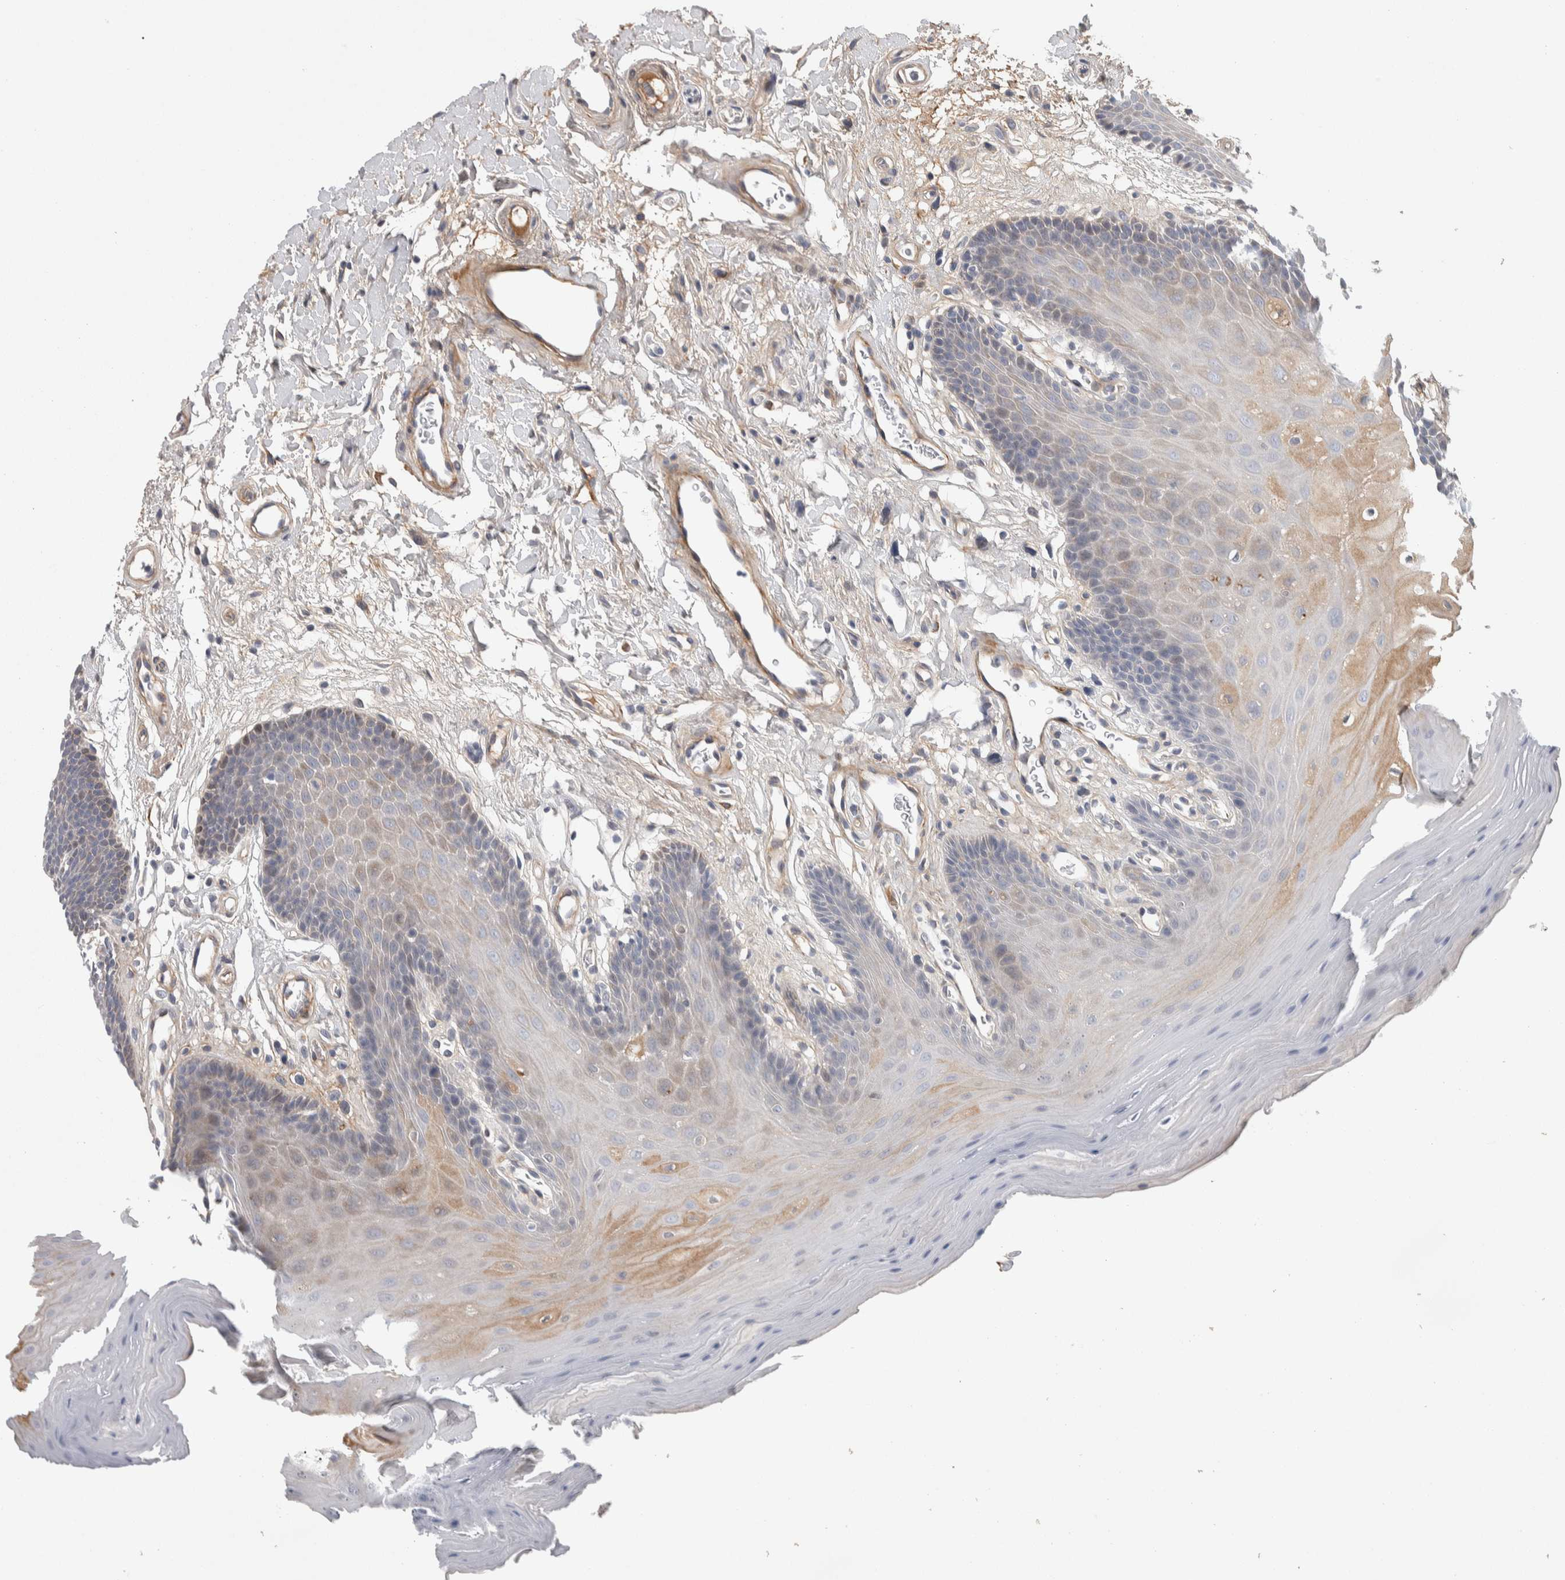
{"staining": {"intensity": "weak", "quantity": "<25%", "location": "cytoplasmic/membranous"}, "tissue": "oral mucosa", "cell_type": "Squamous epithelial cells", "image_type": "normal", "snomed": [{"axis": "morphology", "description": "Normal tissue, NOS"}, {"axis": "morphology", "description": "Squamous cell carcinoma, NOS"}, {"axis": "topography", "description": "Oral tissue"}, {"axis": "topography", "description": "Head-Neck"}], "caption": "The photomicrograph displays no staining of squamous epithelial cells in benign oral mucosa. Nuclei are stained in blue.", "gene": "PSMG3", "patient": {"sex": "male", "age": 71}}